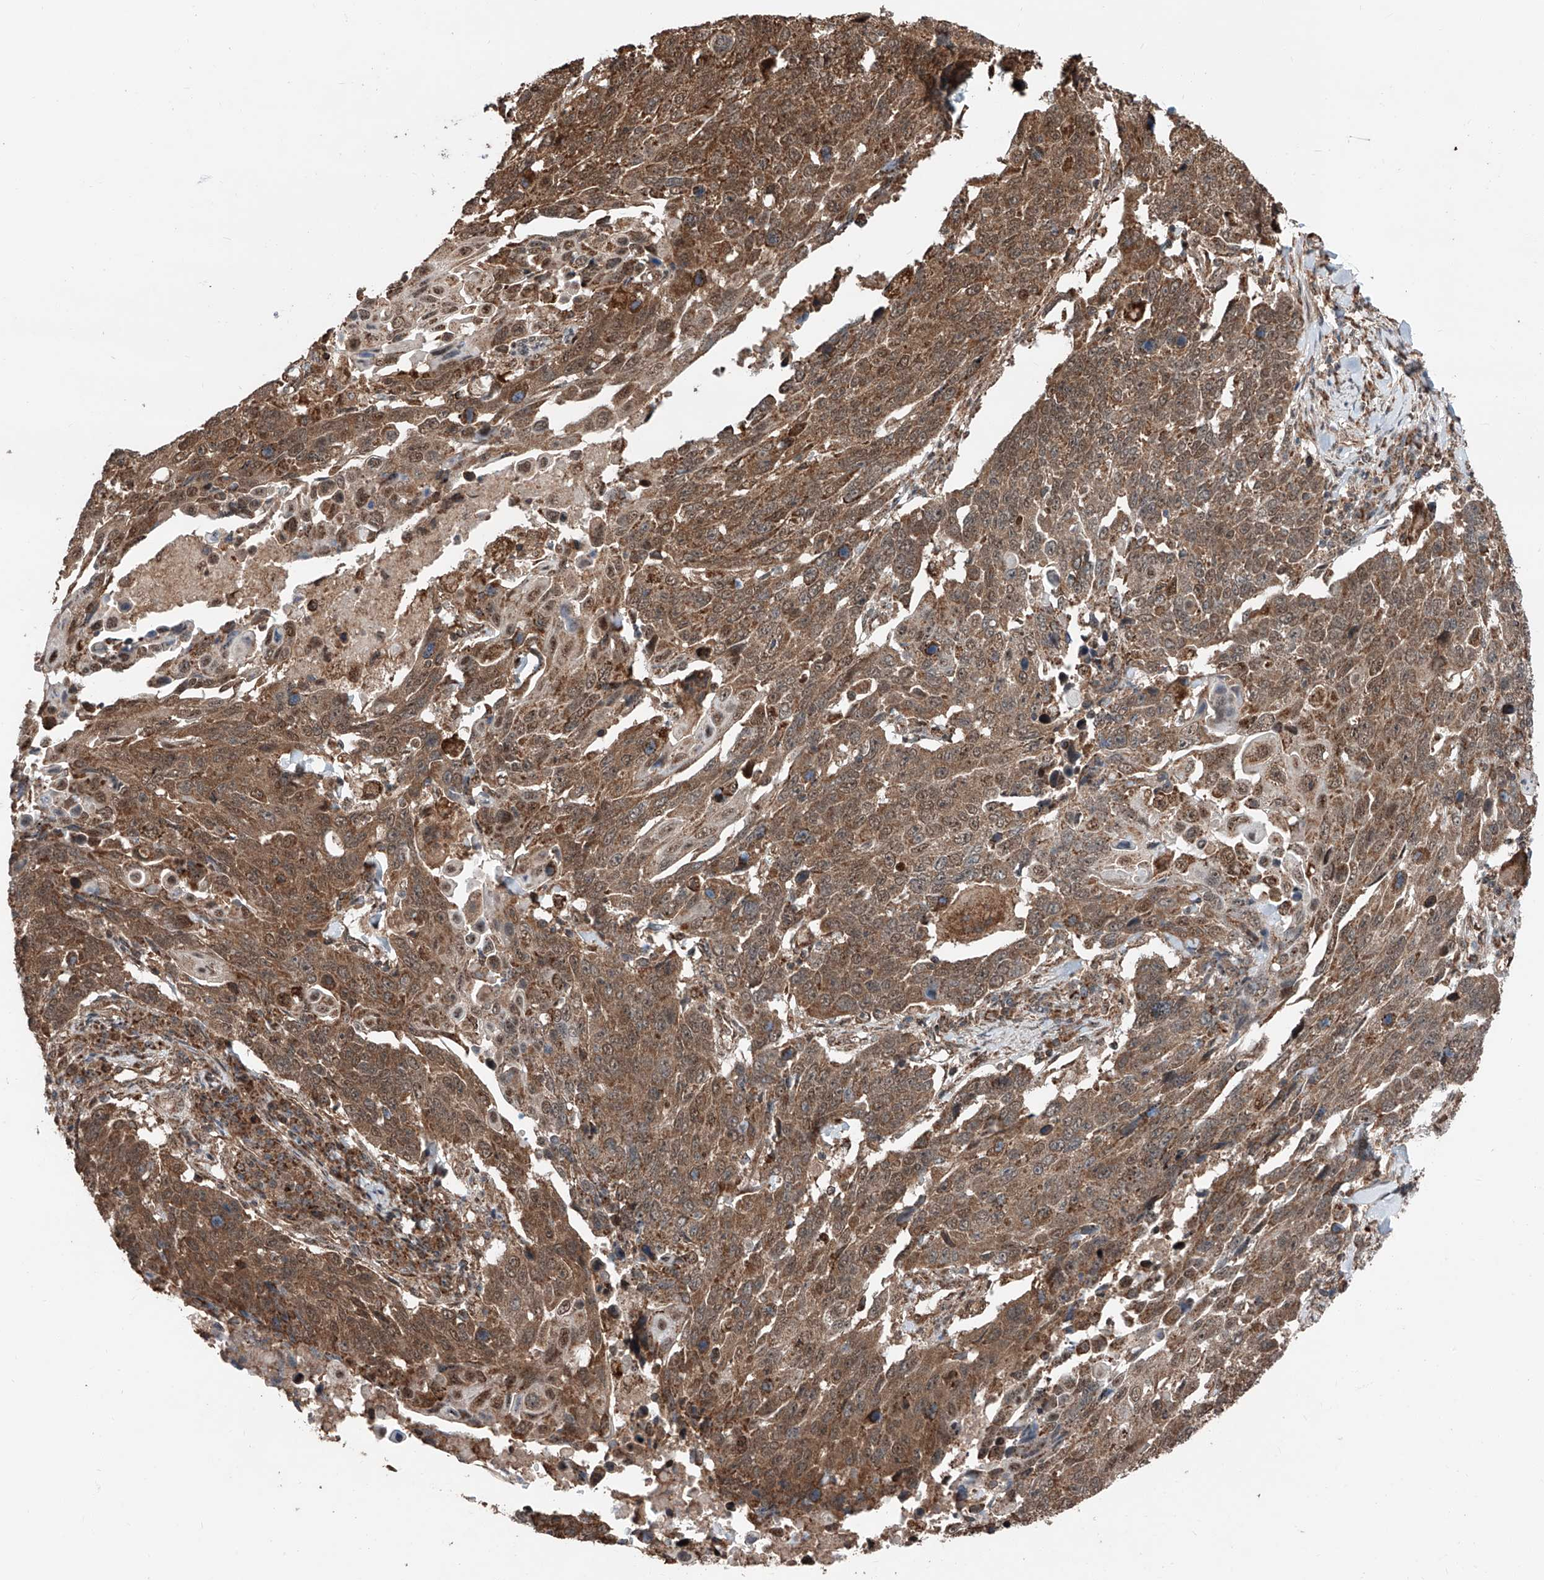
{"staining": {"intensity": "moderate", "quantity": ">75%", "location": "cytoplasmic/membranous"}, "tissue": "lung cancer", "cell_type": "Tumor cells", "image_type": "cancer", "snomed": [{"axis": "morphology", "description": "Squamous cell carcinoma, NOS"}, {"axis": "topography", "description": "Lung"}], "caption": "Immunohistochemical staining of lung squamous cell carcinoma reveals moderate cytoplasmic/membranous protein staining in approximately >75% of tumor cells. (DAB (3,3'-diaminobenzidine) IHC, brown staining for protein, blue staining for nuclei).", "gene": "ZNF445", "patient": {"sex": "male", "age": 66}}